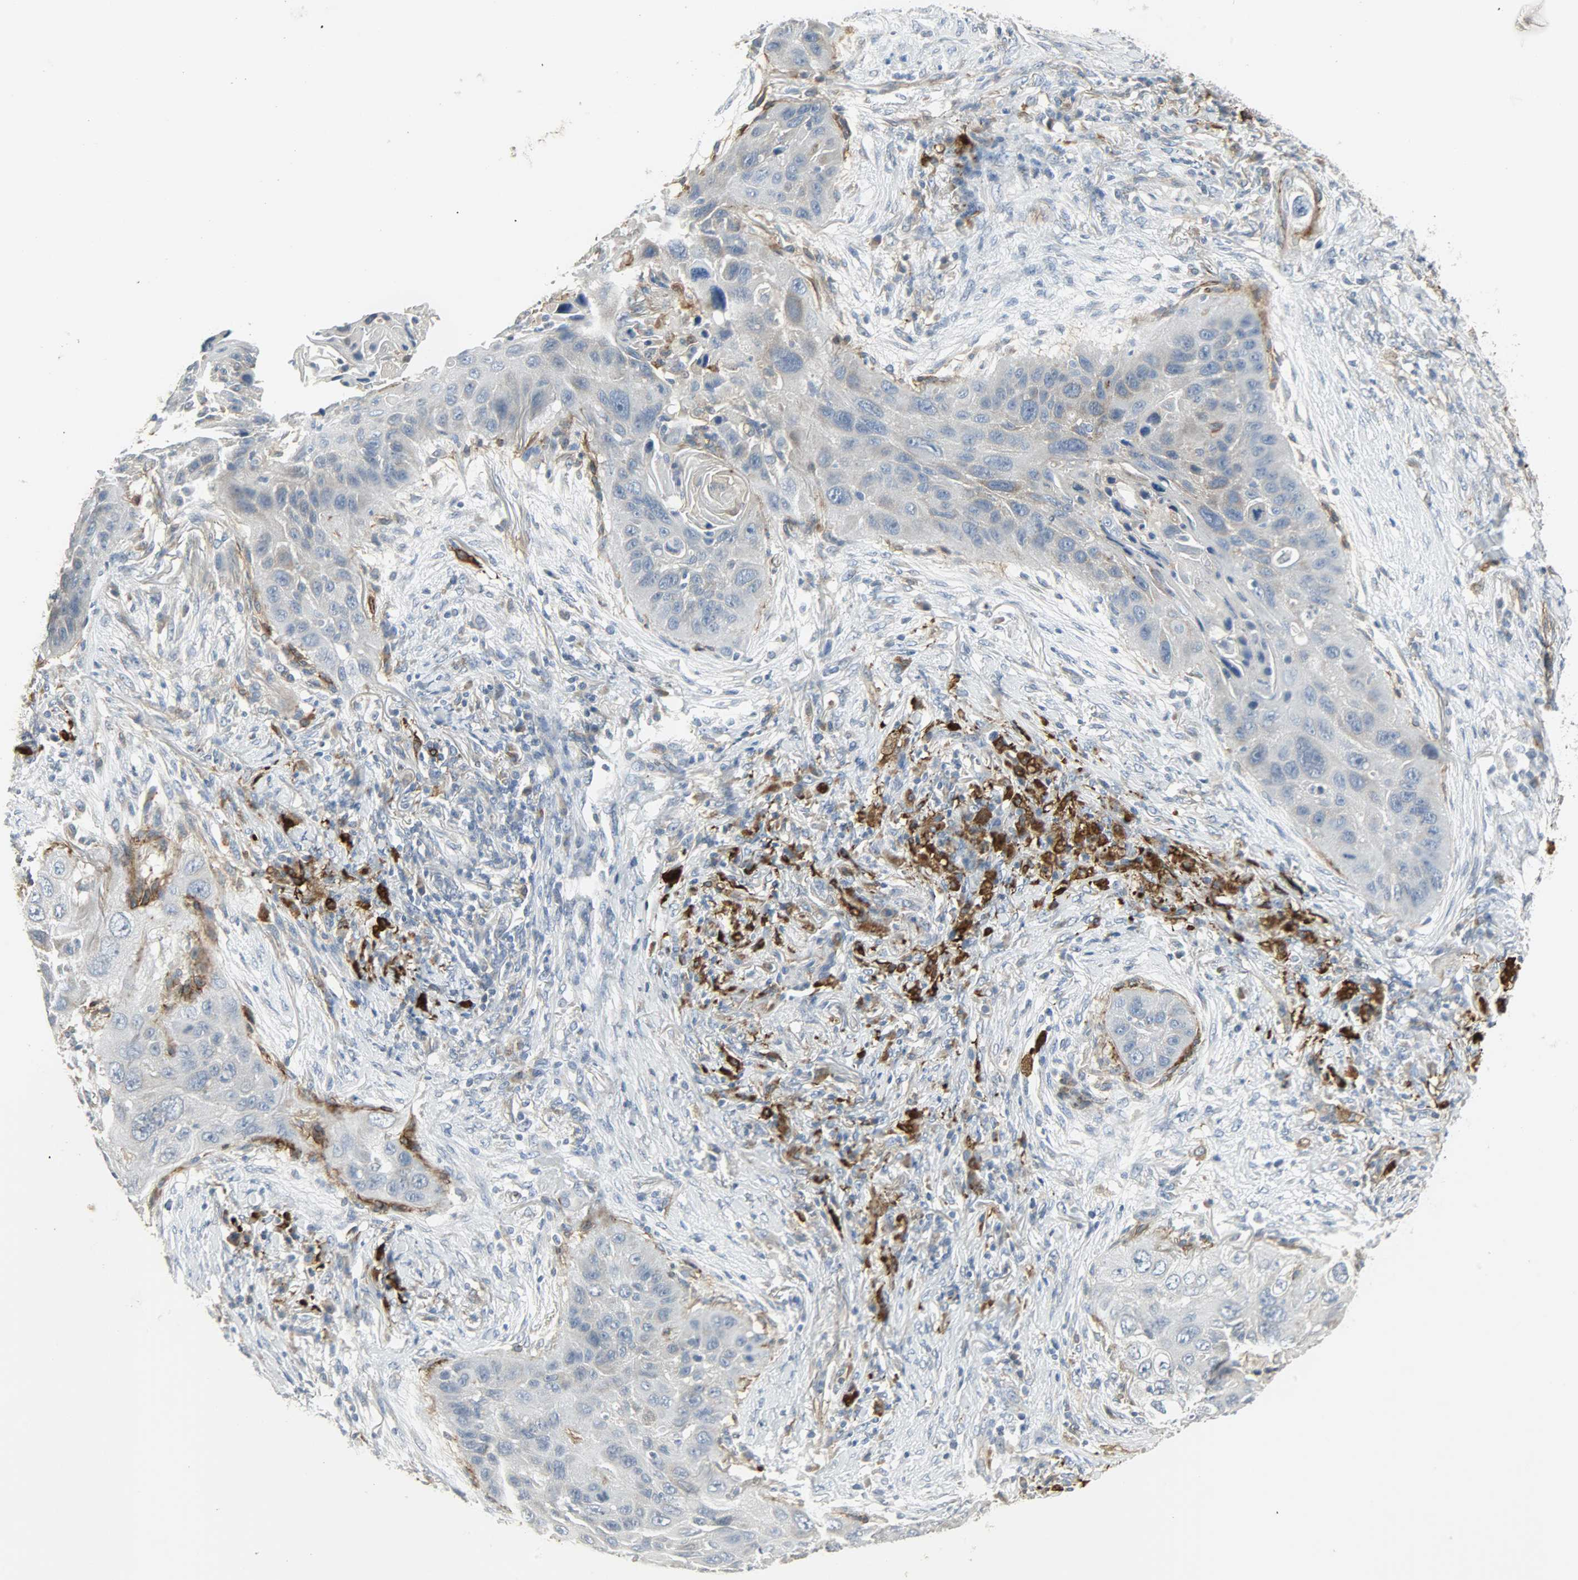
{"staining": {"intensity": "weak", "quantity": "<25%", "location": "cytoplasmic/membranous"}, "tissue": "lung cancer", "cell_type": "Tumor cells", "image_type": "cancer", "snomed": [{"axis": "morphology", "description": "Squamous cell carcinoma, NOS"}, {"axis": "topography", "description": "Lung"}], "caption": "This is an IHC photomicrograph of human squamous cell carcinoma (lung). There is no positivity in tumor cells.", "gene": "ENPEP", "patient": {"sex": "female", "age": 67}}